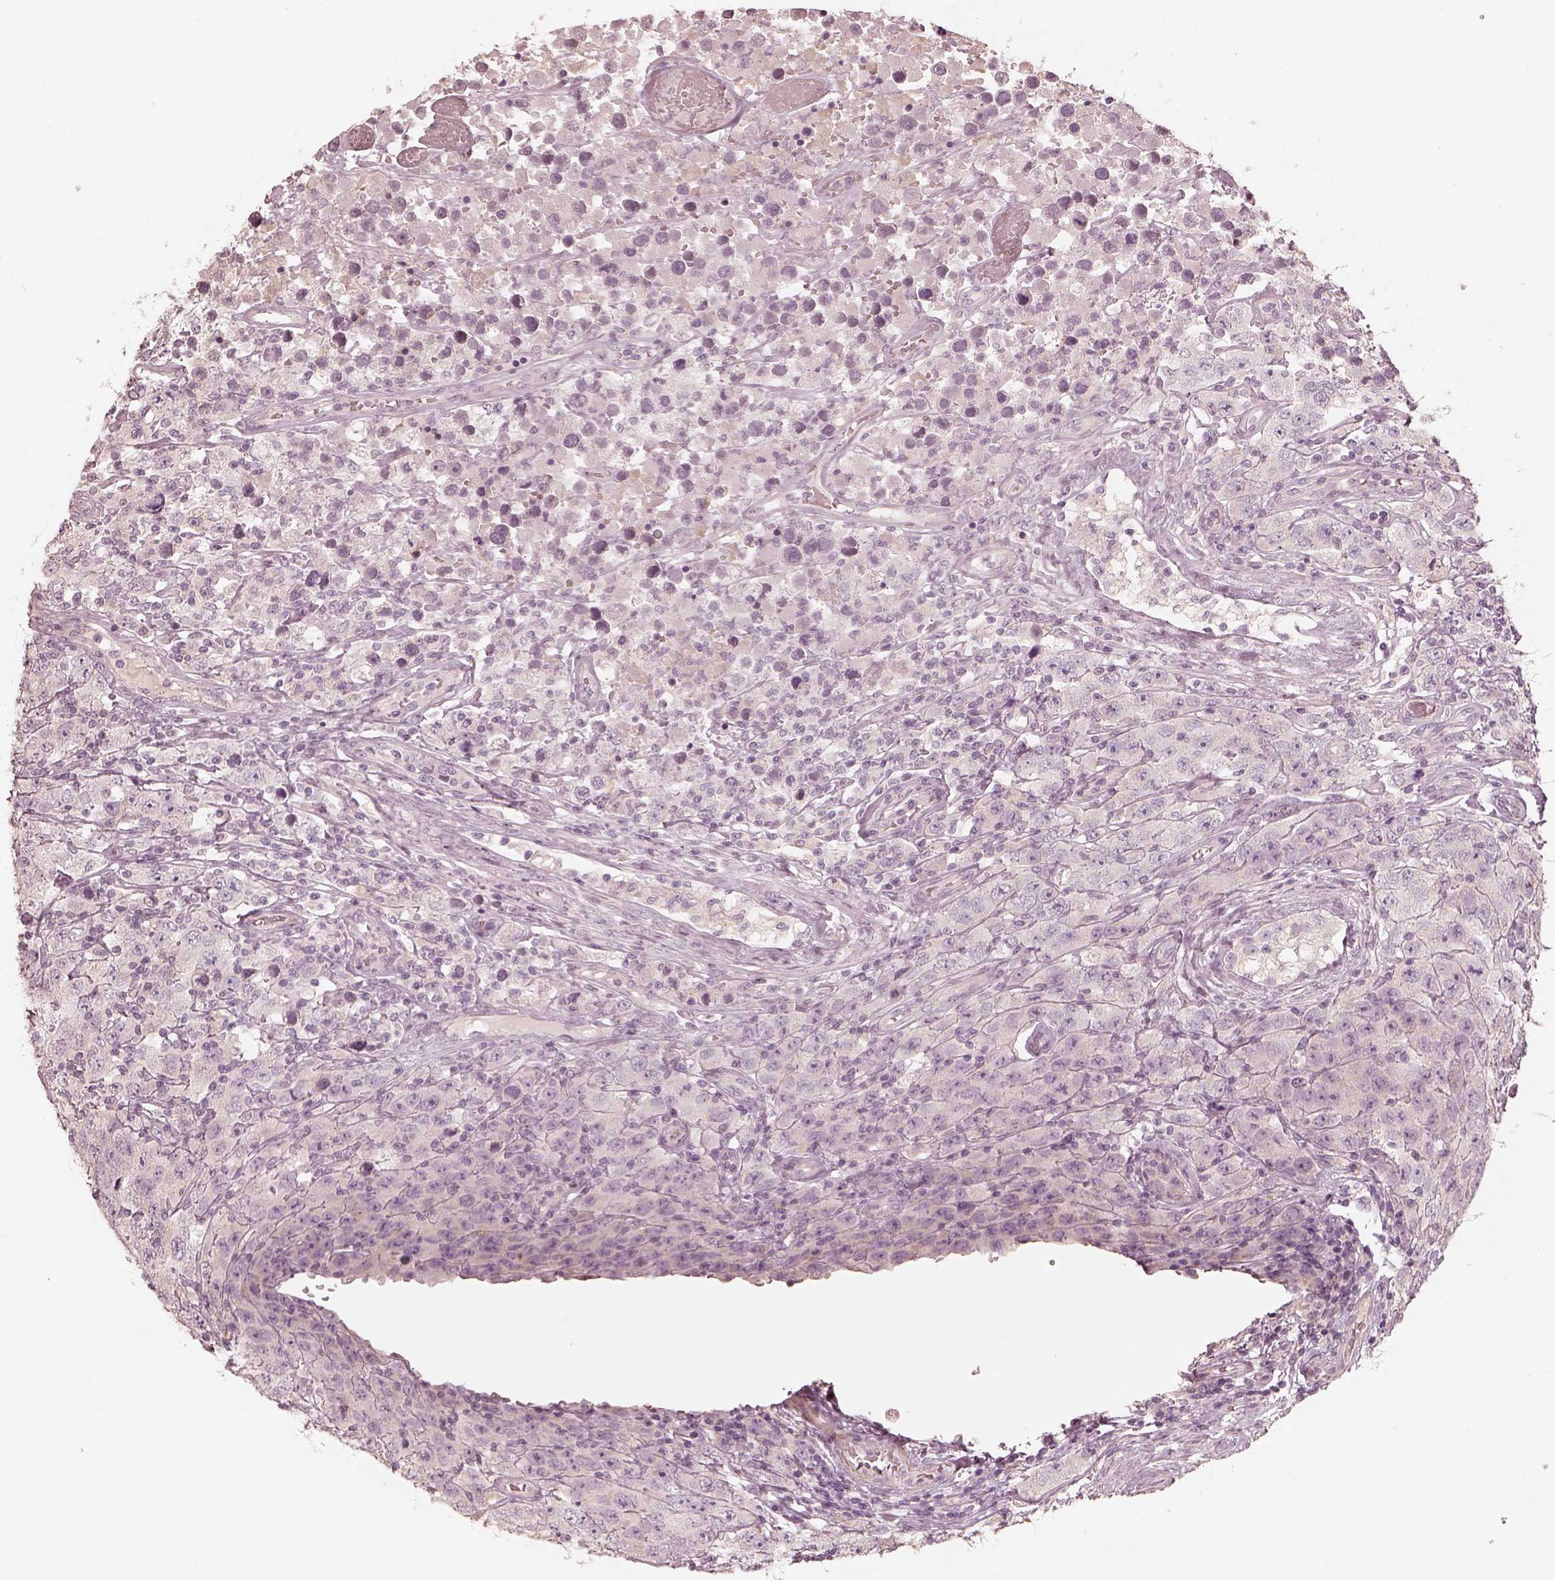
{"staining": {"intensity": "negative", "quantity": "none", "location": "none"}, "tissue": "testis cancer", "cell_type": "Tumor cells", "image_type": "cancer", "snomed": [{"axis": "morphology", "description": "Seminoma, NOS"}, {"axis": "topography", "description": "Testis"}], "caption": "Tumor cells show no significant staining in testis cancer (seminoma).", "gene": "KCNJ9", "patient": {"sex": "male", "age": 52}}